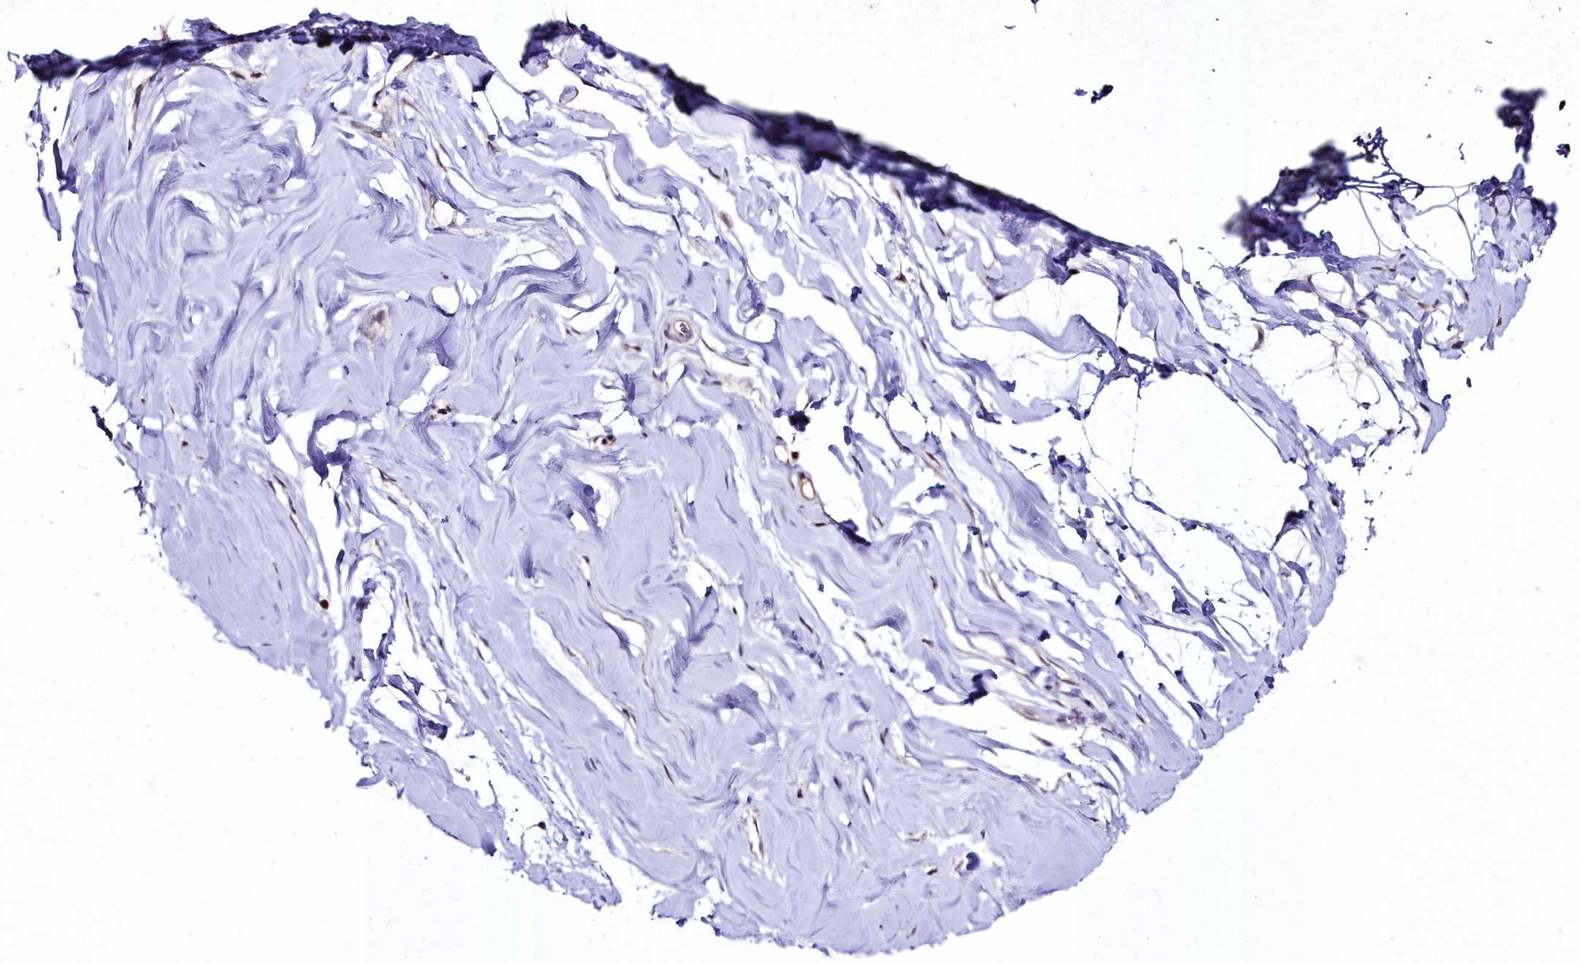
{"staining": {"intensity": "negative", "quantity": "none", "location": "none"}, "tissue": "adipose tissue", "cell_type": "Adipocytes", "image_type": "normal", "snomed": [{"axis": "morphology", "description": "Normal tissue, NOS"}, {"axis": "topography", "description": "Breast"}], "caption": "Immunohistochemistry (IHC) histopathology image of benign adipose tissue: adipose tissue stained with DAB reveals no significant protein expression in adipocytes.", "gene": "AMBRA1", "patient": {"sex": "female", "age": 26}}